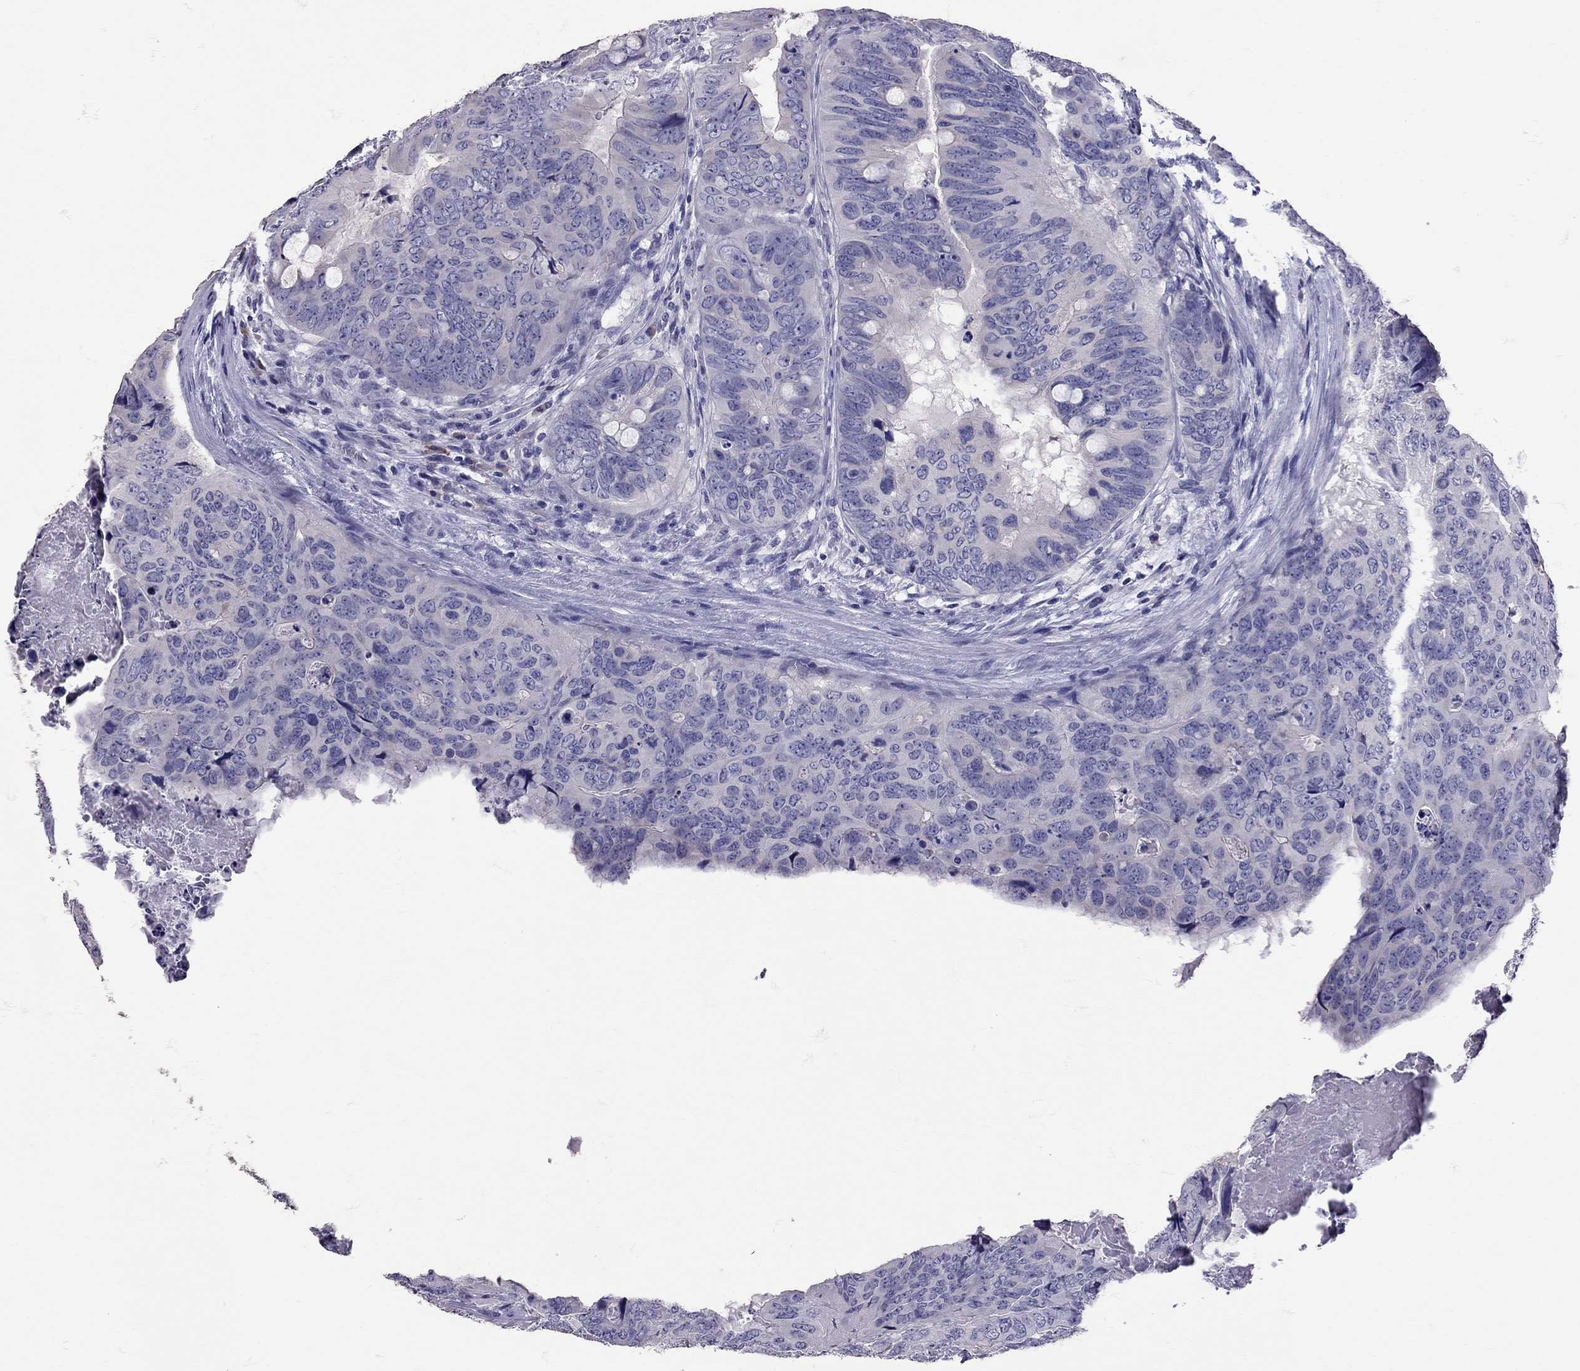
{"staining": {"intensity": "negative", "quantity": "none", "location": "none"}, "tissue": "colorectal cancer", "cell_type": "Tumor cells", "image_type": "cancer", "snomed": [{"axis": "morphology", "description": "Adenocarcinoma, NOS"}, {"axis": "topography", "description": "Colon"}], "caption": "There is no significant expression in tumor cells of colorectal cancer.", "gene": "TBR1", "patient": {"sex": "male", "age": 79}}